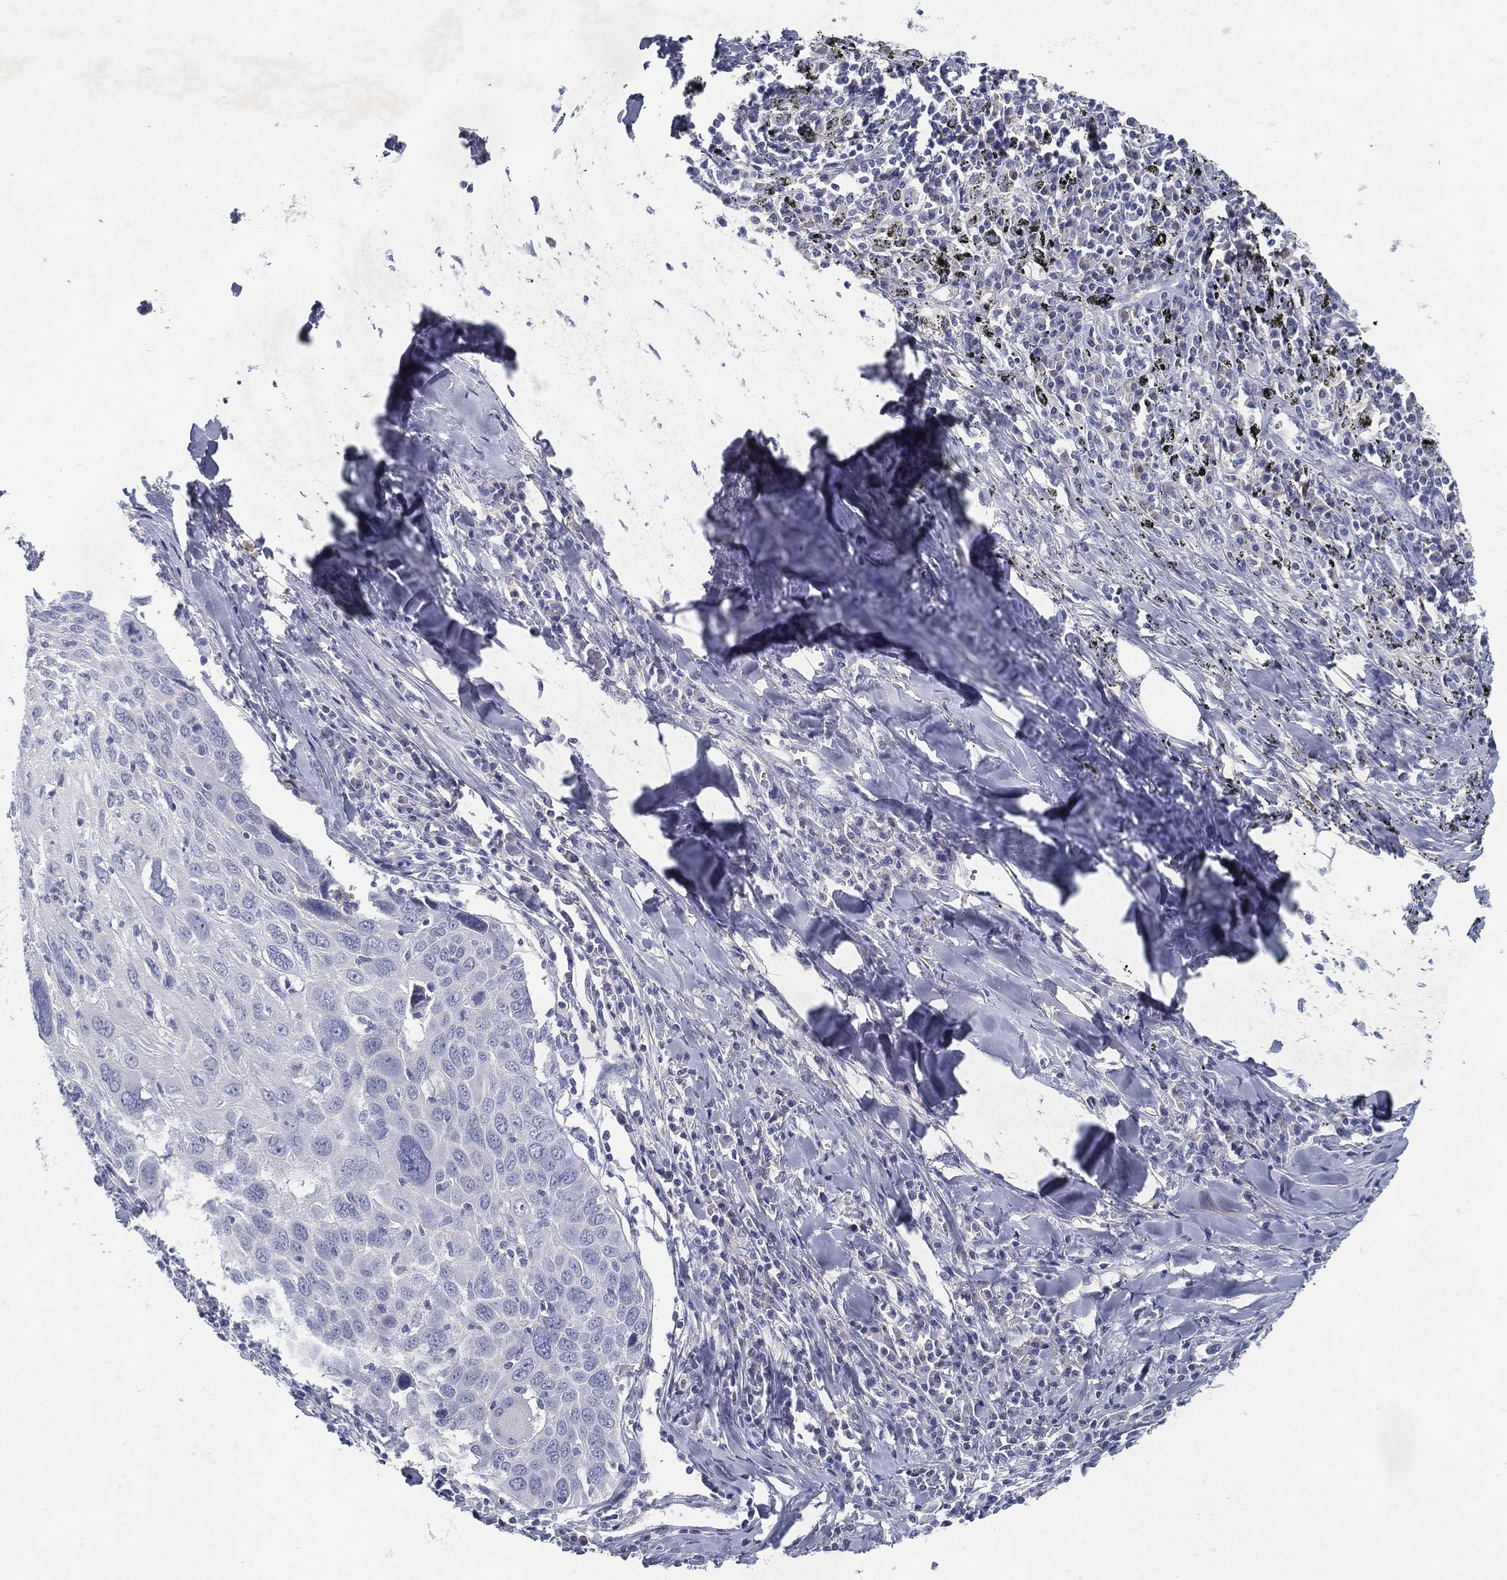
{"staining": {"intensity": "negative", "quantity": "none", "location": "none"}, "tissue": "lung cancer", "cell_type": "Tumor cells", "image_type": "cancer", "snomed": [{"axis": "morphology", "description": "Squamous cell carcinoma, NOS"}, {"axis": "topography", "description": "Lung"}], "caption": "Tumor cells show no significant staining in lung cancer (squamous cell carcinoma). The staining was performed using DAB to visualize the protein expression in brown, while the nuclei were stained in blue with hematoxylin (Magnification: 20x).", "gene": "RGS13", "patient": {"sex": "male", "age": 57}}